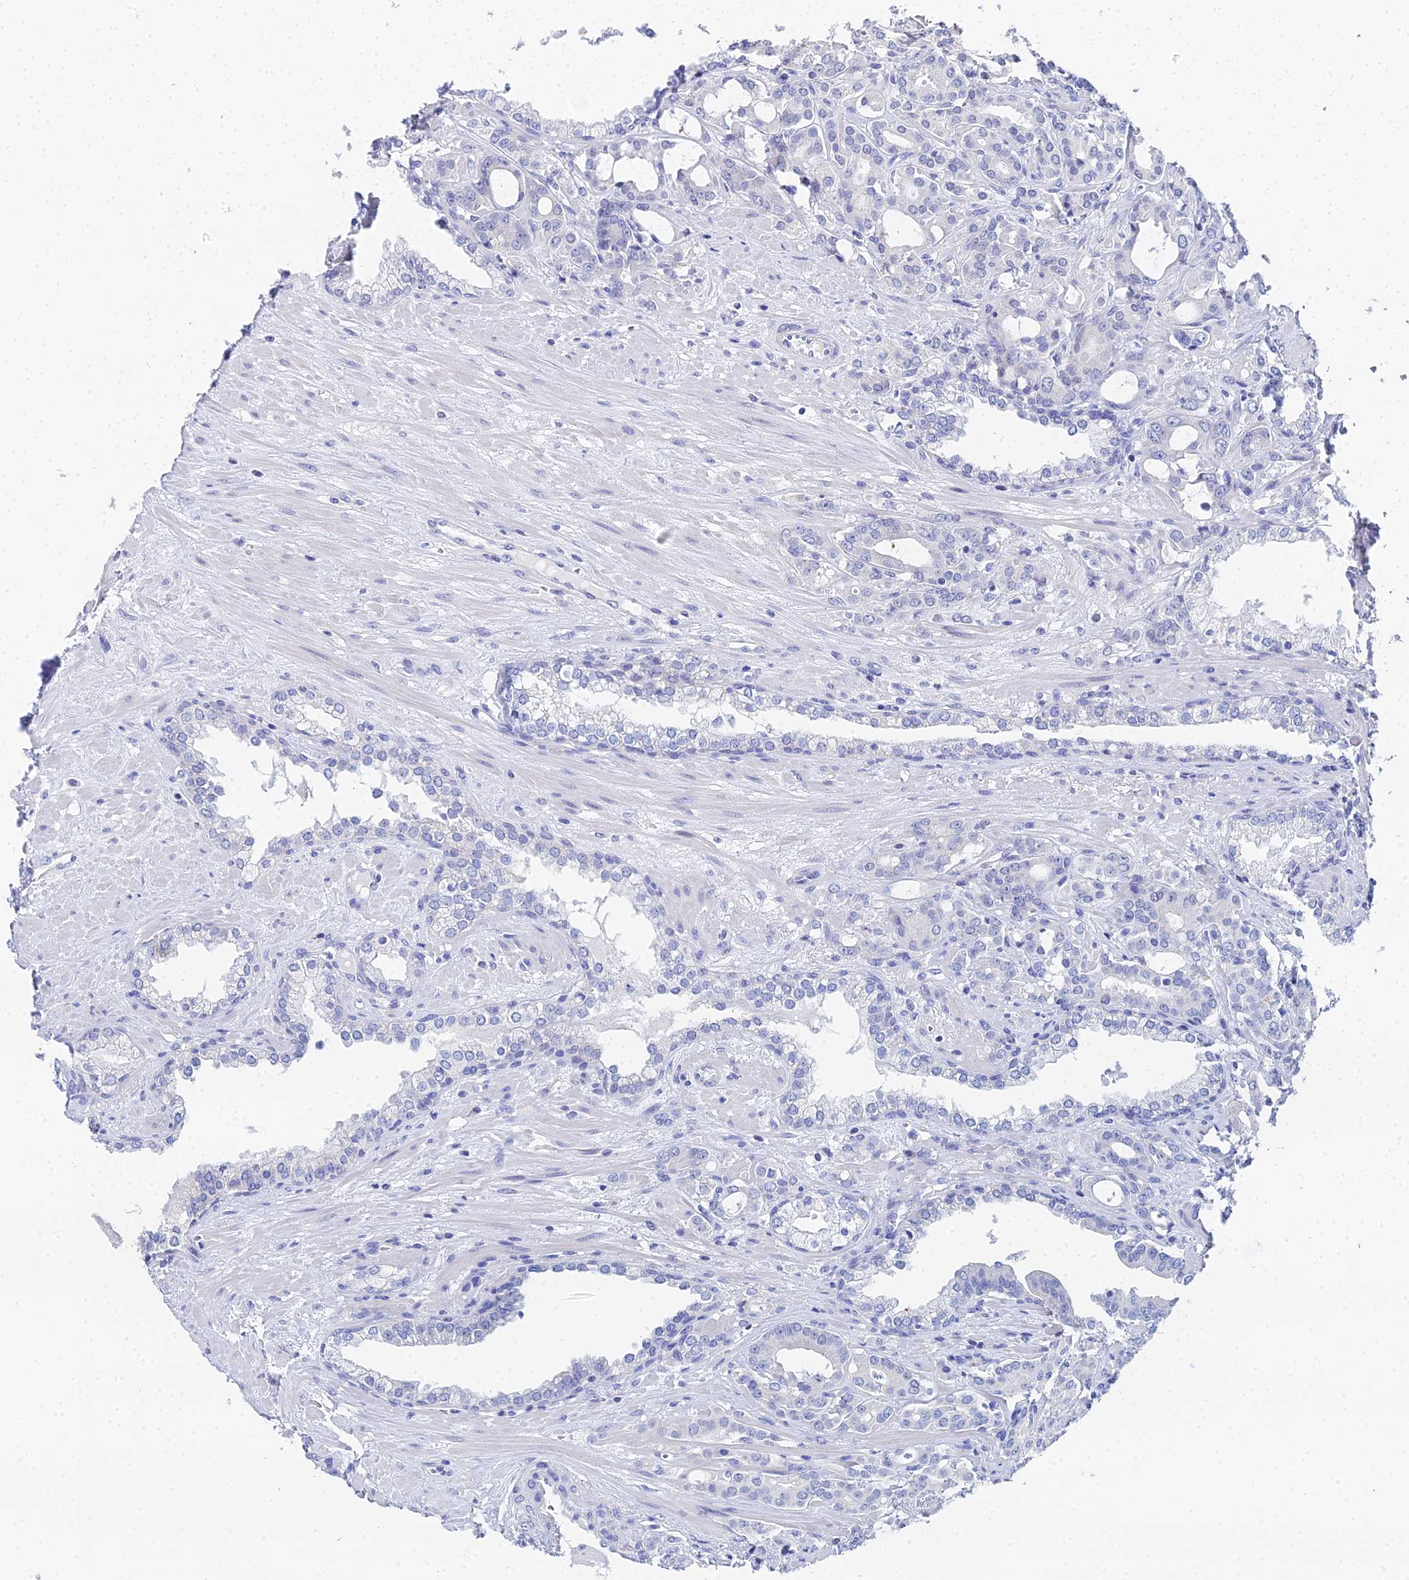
{"staining": {"intensity": "negative", "quantity": "none", "location": "none"}, "tissue": "prostate cancer", "cell_type": "Tumor cells", "image_type": "cancer", "snomed": [{"axis": "morphology", "description": "Adenocarcinoma, High grade"}, {"axis": "topography", "description": "Prostate"}], "caption": "Image shows no protein expression in tumor cells of prostate cancer (adenocarcinoma (high-grade)) tissue.", "gene": "OCM", "patient": {"sex": "male", "age": 72}}